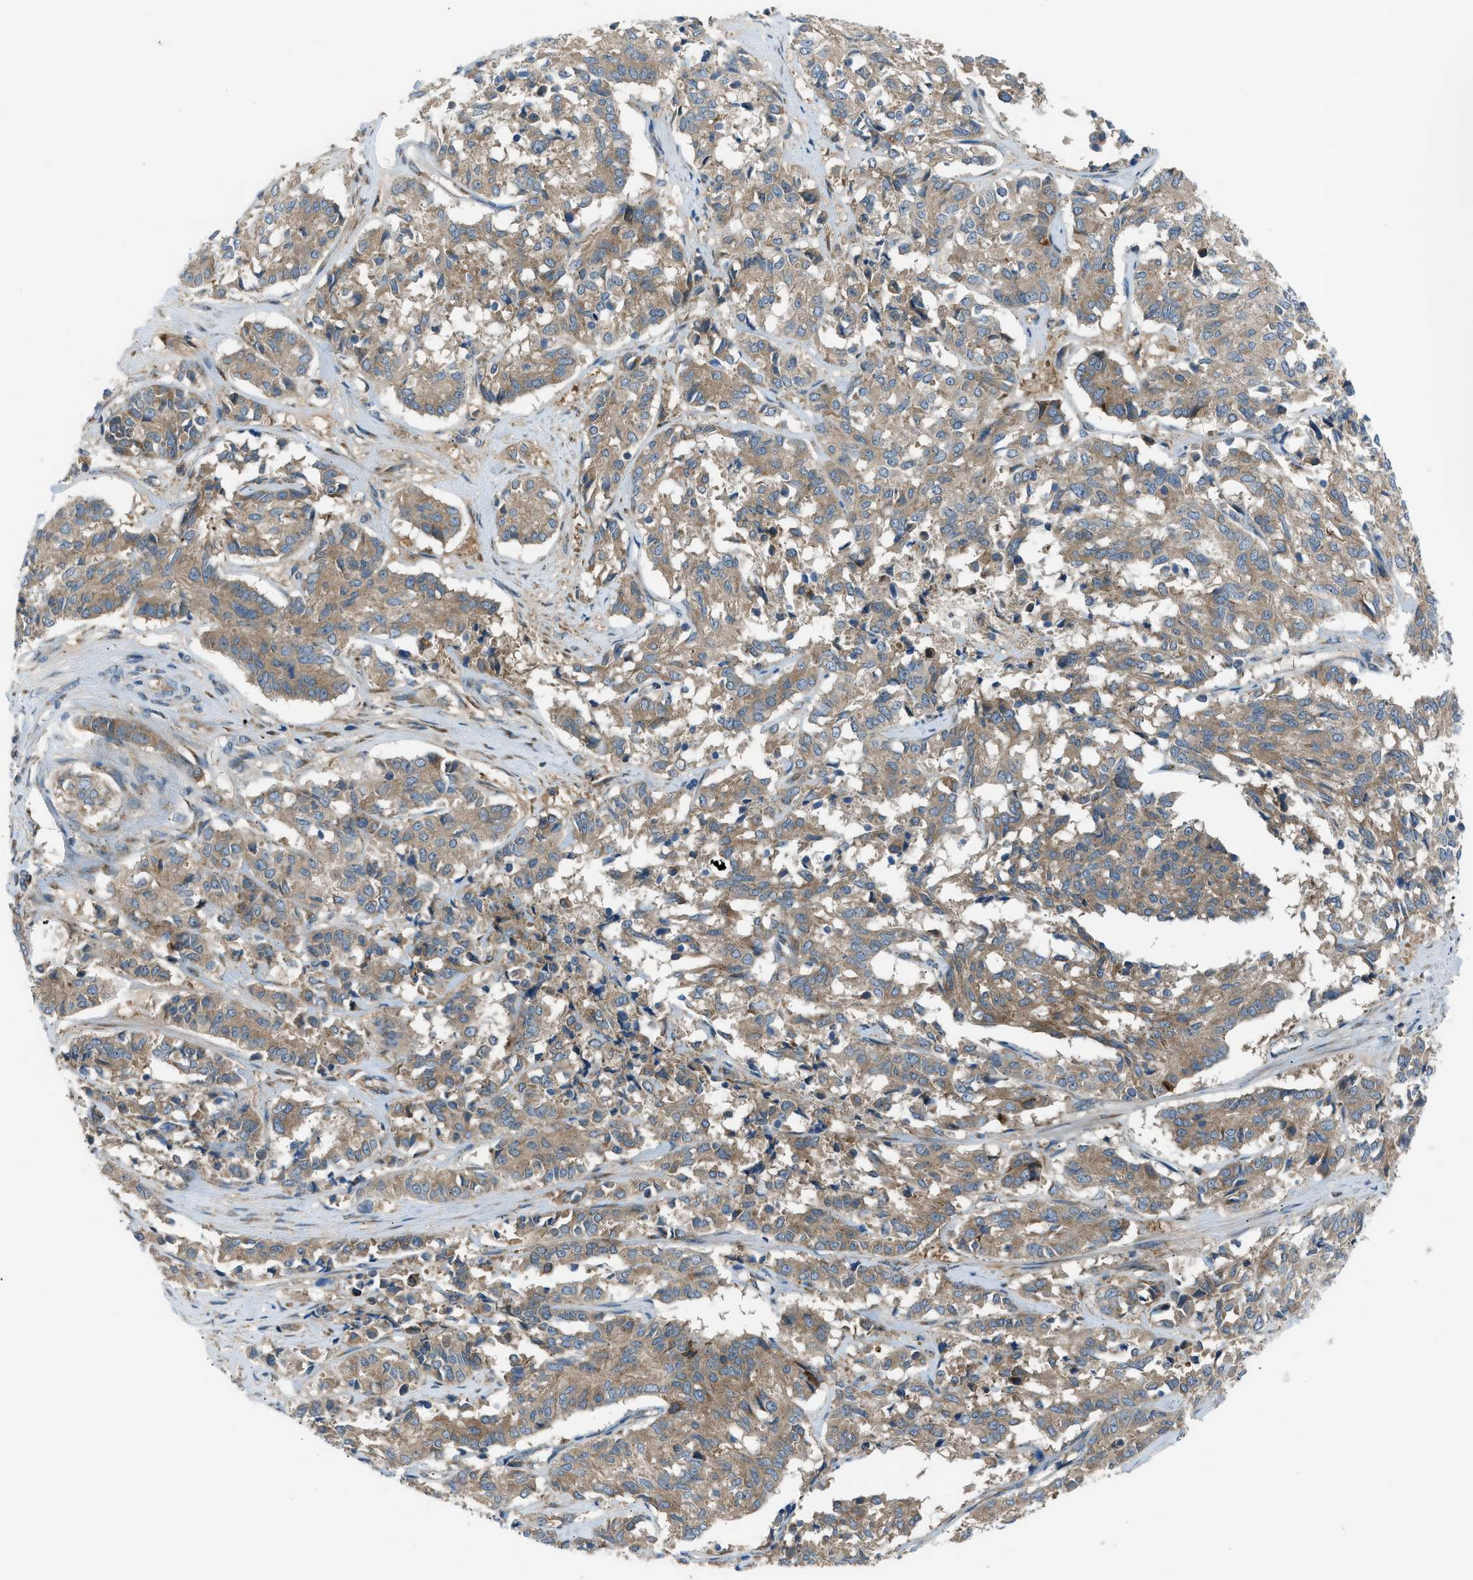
{"staining": {"intensity": "weak", "quantity": ">75%", "location": "cytoplasmic/membranous"}, "tissue": "cervical cancer", "cell_type": "Tumor cells", "image_type": "cancer", "snomed": [{"axis": "morphology", "description": "Squamous cell carcinoma, NOS"}, {"axis": "topography", "description": "Cervix"}], "caption": "Cervical squamous cell carcinoma stained with IHC displays weak cytoplasmic/membranous staining in about >75% of tumor cells.", "gene": "EDARADD", "patient": {"sex": "female", "age": 35}}